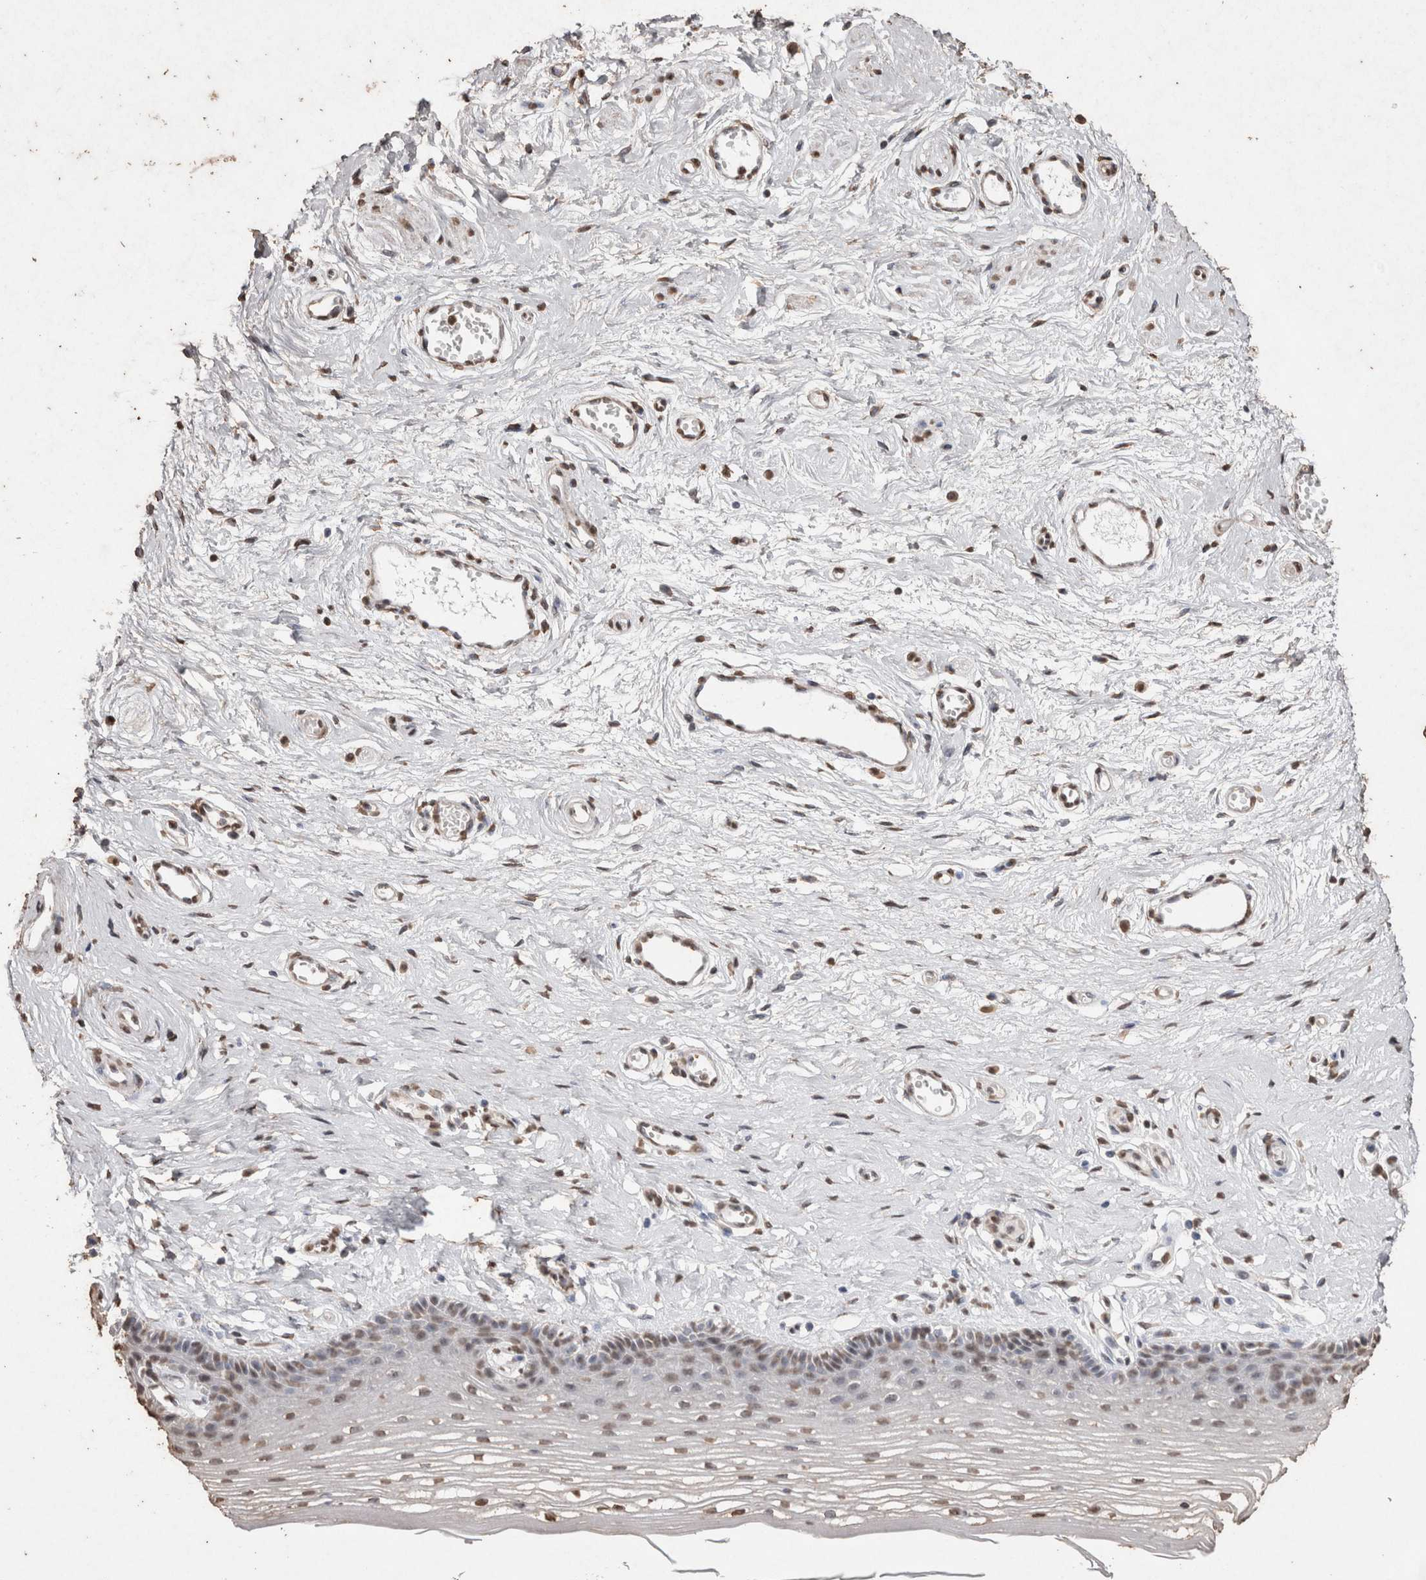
{"staining": {"intensity": "moderate", "quantity": "25%-75%", "location": "nuclear"}, "tissue": "vagina", "cell_type": "Squamous epithelial cells", "image_type": "normal", "snomed": [{"axis": "morphology", "description": "Normal tissue, NOS"}, {"axis": "topography", "description": "Vagina"}], "caption": "There is medium levels of moderate nuclear staining in squamous epithelial cells of benign vagina, as demonstrated by immunohistochemical staining (brown color).", "gene": "NTHL1", "patient": {"sex": "female", "age": 46}}